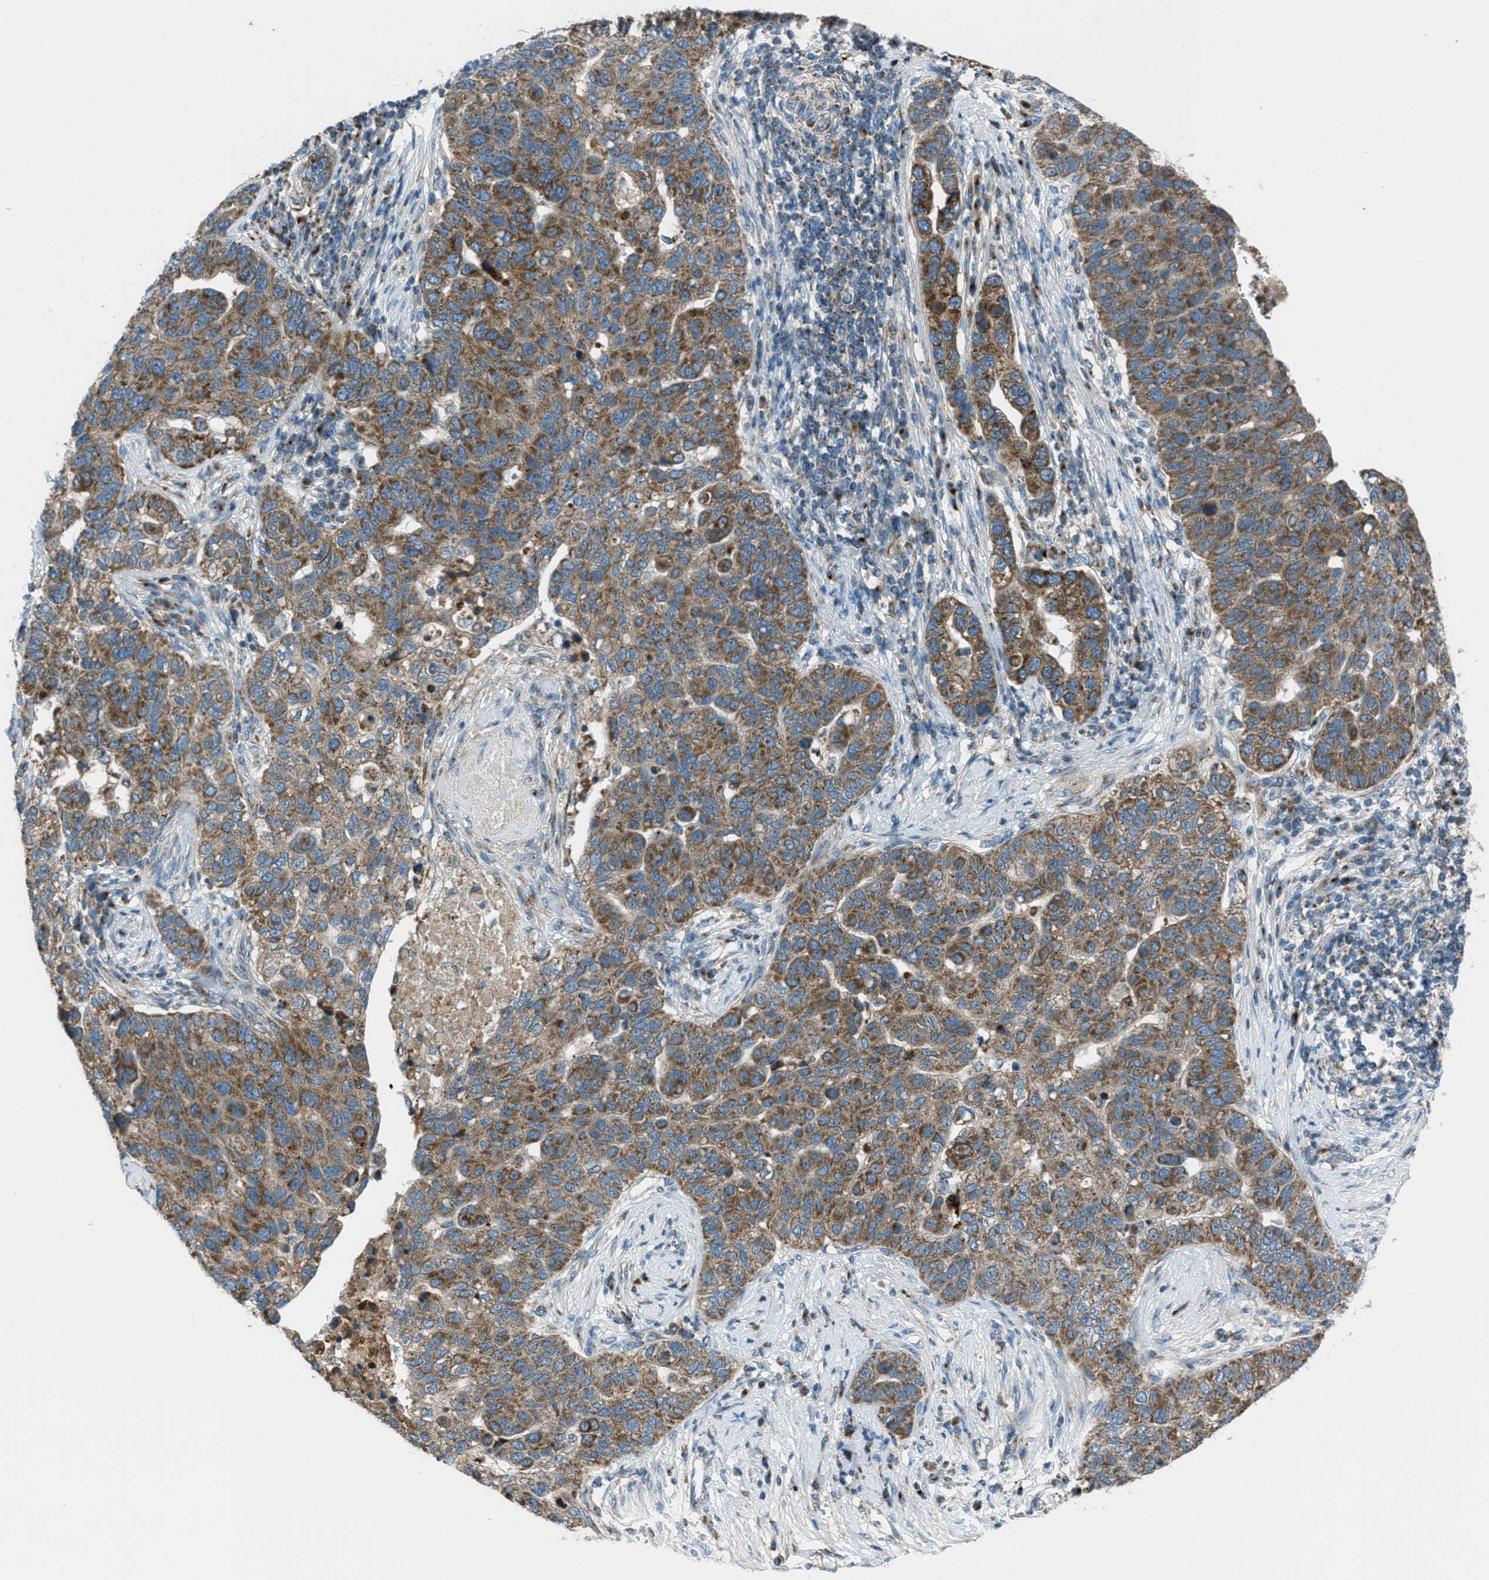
{"staining": {"intensity": "moderate", "quantity": ">75%", "location": "cytoplasmic/membranous"}, "tissue": "pancreatic cancer", "cell_type": "Tumor cells", "image_type": "cancer", "snomed": [{"axis": "morphology", "description": "Adenocarcinoma, NOS"}, {"axis": "topography", "description": "Pancreas"}], "caption": "Immunohistochemistry of human pancreatic adenocarcinoma displays medium levels of moderate cytoplasmic/membranous positivity in approximately >75% of tumor cells. Immunohistochemistry stains the protein in brown and the nuclei are stained blue.", "gene": "BCKDK", "patient": {"sex": "female", "age": 61}}